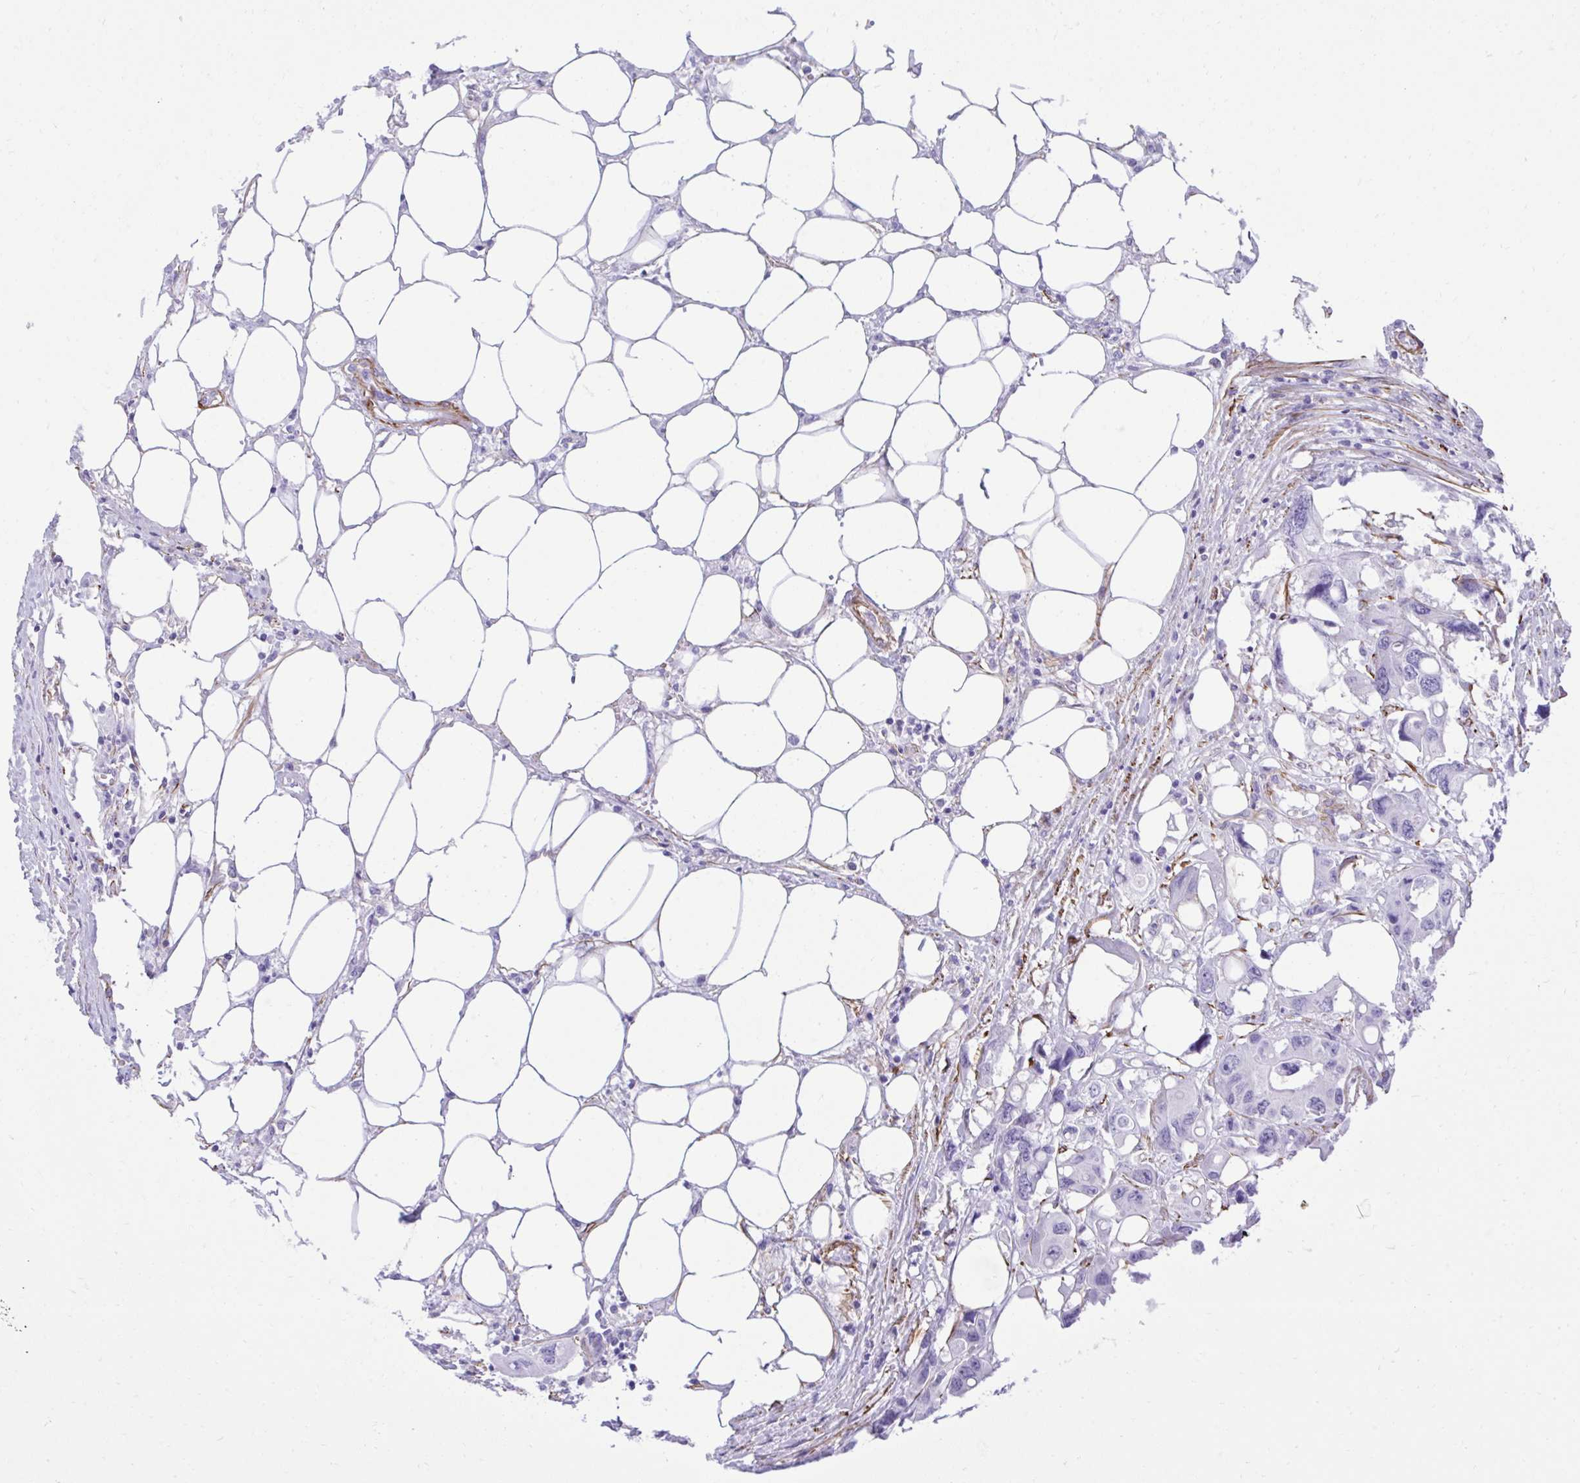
{"staining": {"intensity": "negative", "quantity": "none", "location": "none"}, "tissue": "colorectal cancer", "cell_type": "Tumor cells", "image_type": "cancer", "snomed": [{"axis": "morphology", "description": "Adenocarcinoma, NOS"}, {"axis": "topography", "description": "Colon"}], "caption": "Tumor cells are negative for brown protein staining in colorectal adenocarcinoma.", "gene": "PITPNM3", "patient": {"sex": "male", "age": 77}}